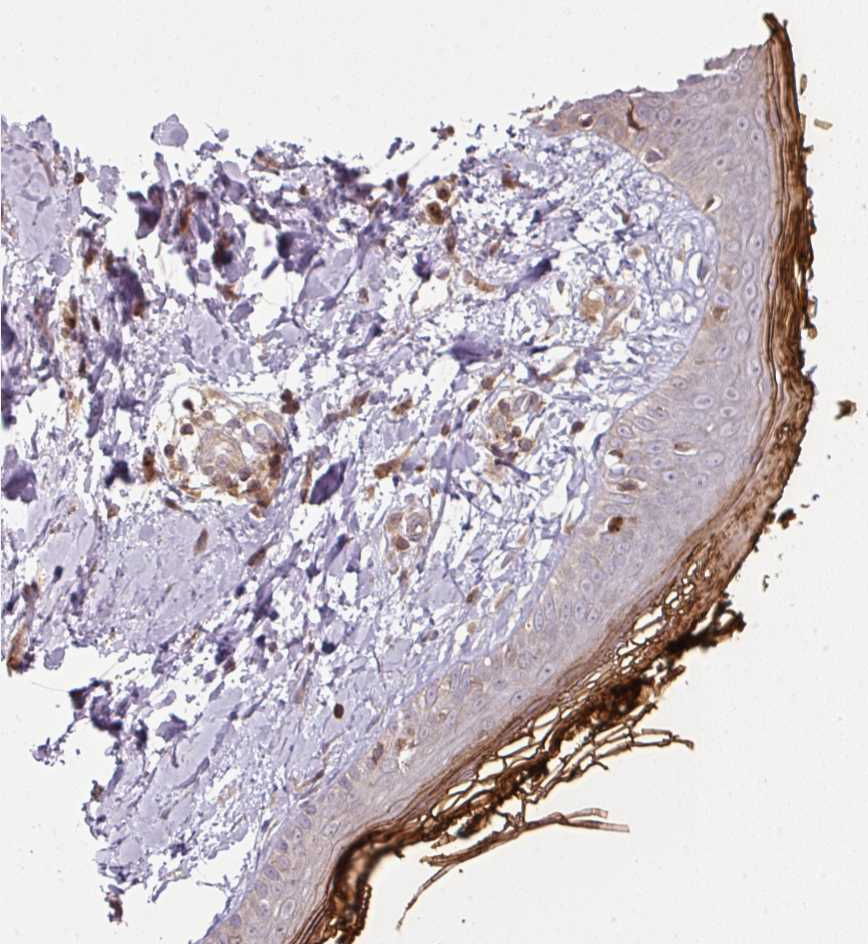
{"staining": {"intensity": "moderate", "quantity": ">75%", "location": "cytoplasmic/membranous"}, "tissue": "skin", "cell_type": "Fibroblasts", "image_type": "normal", "snomed": [{"axis": "morphology", "description": "Normal tissue, NOS"}, {"axis": "topography", "description": "Skin"}], "caption": "Skin stained with IHC reveals moderate cytoplasmic/membranous staining in approximately >75% of fibroblasts.", "gene": "ATAT1", "patient": {"sex": "female", "age": 34}}